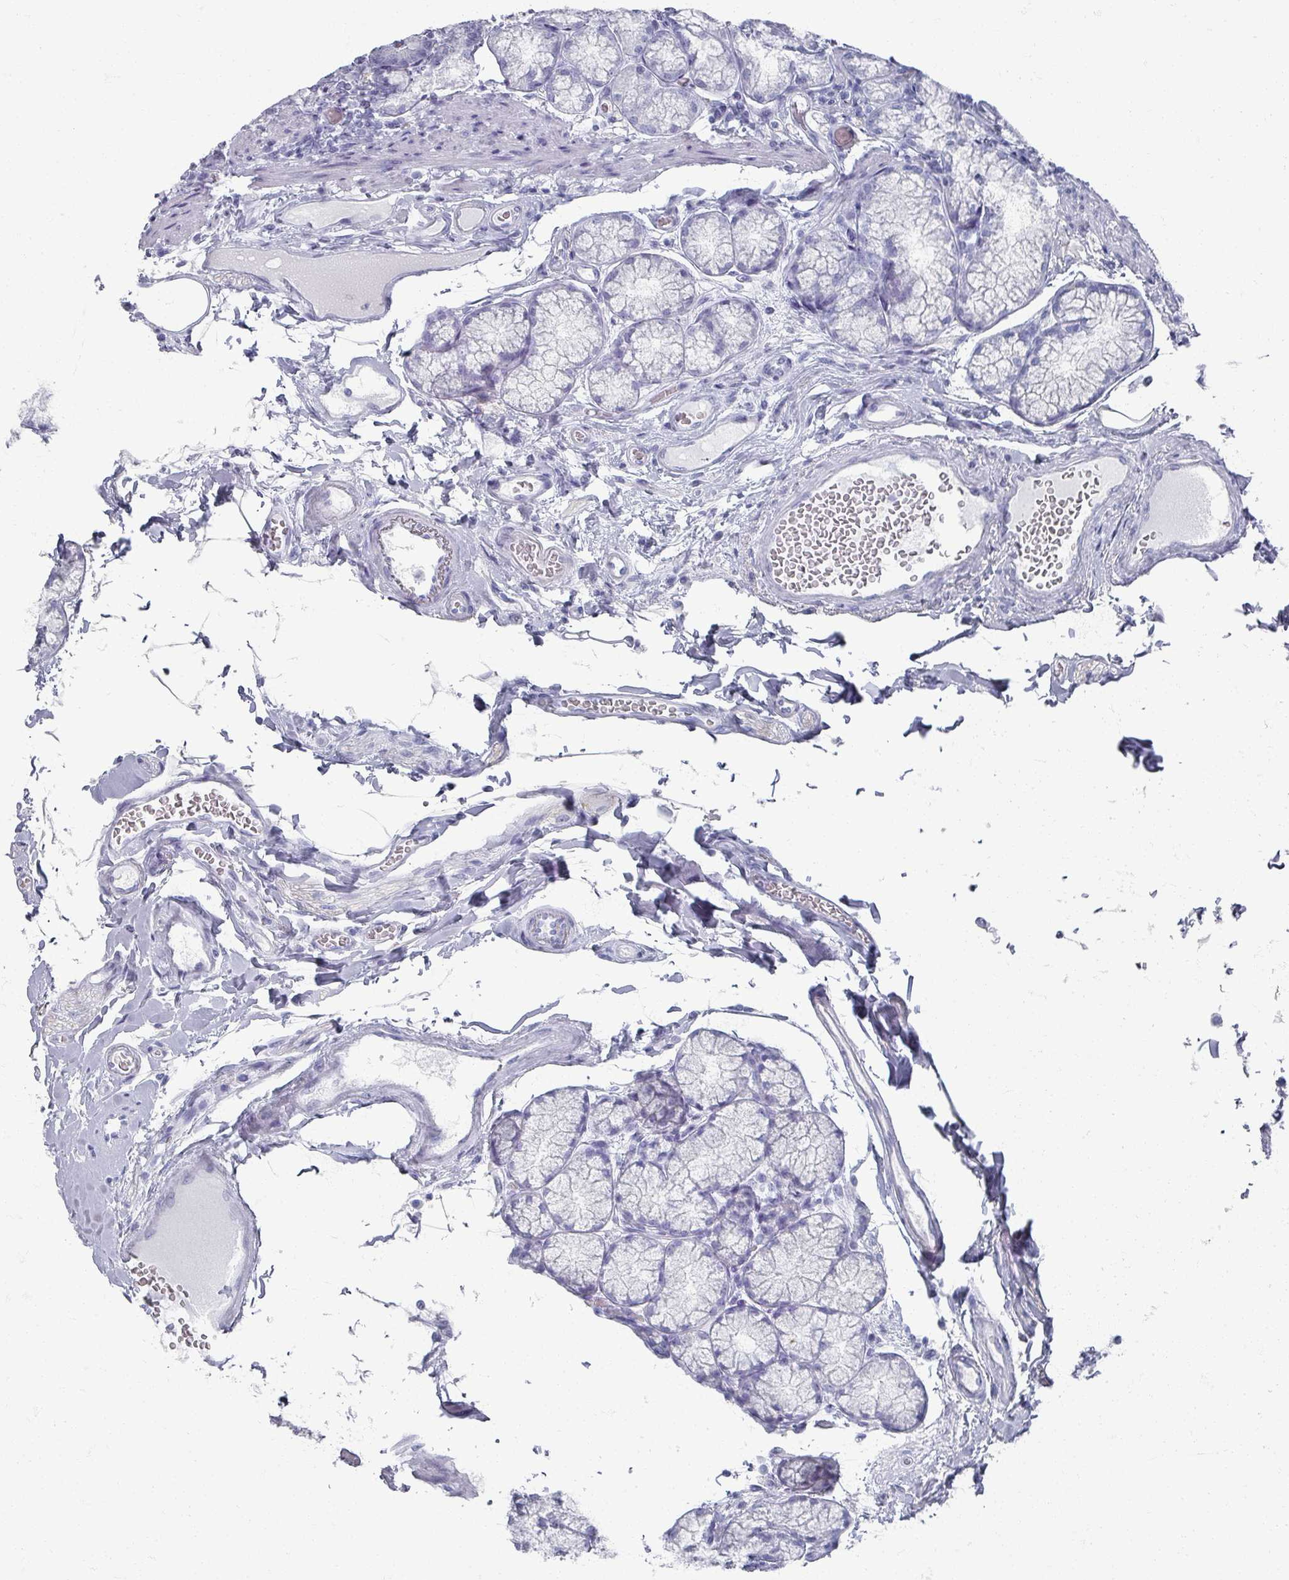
{"staining": {"intensity": "negative", "quantity": "none", "location": "none"}, "tissue": "duodenum", "cell_type": "Glandular cells", "image_type": "normal", "snomed": [{"axis": "morphology", "description": "Normal tissue, NOS"}, {"axis": "topography", "description": "Duodenum"}], "caption": "Protein analysis of normal duodenum reveals no significant expression in glandular cells.", "gene": "OMG", "patient": {"sex": "female", "age": 67}}